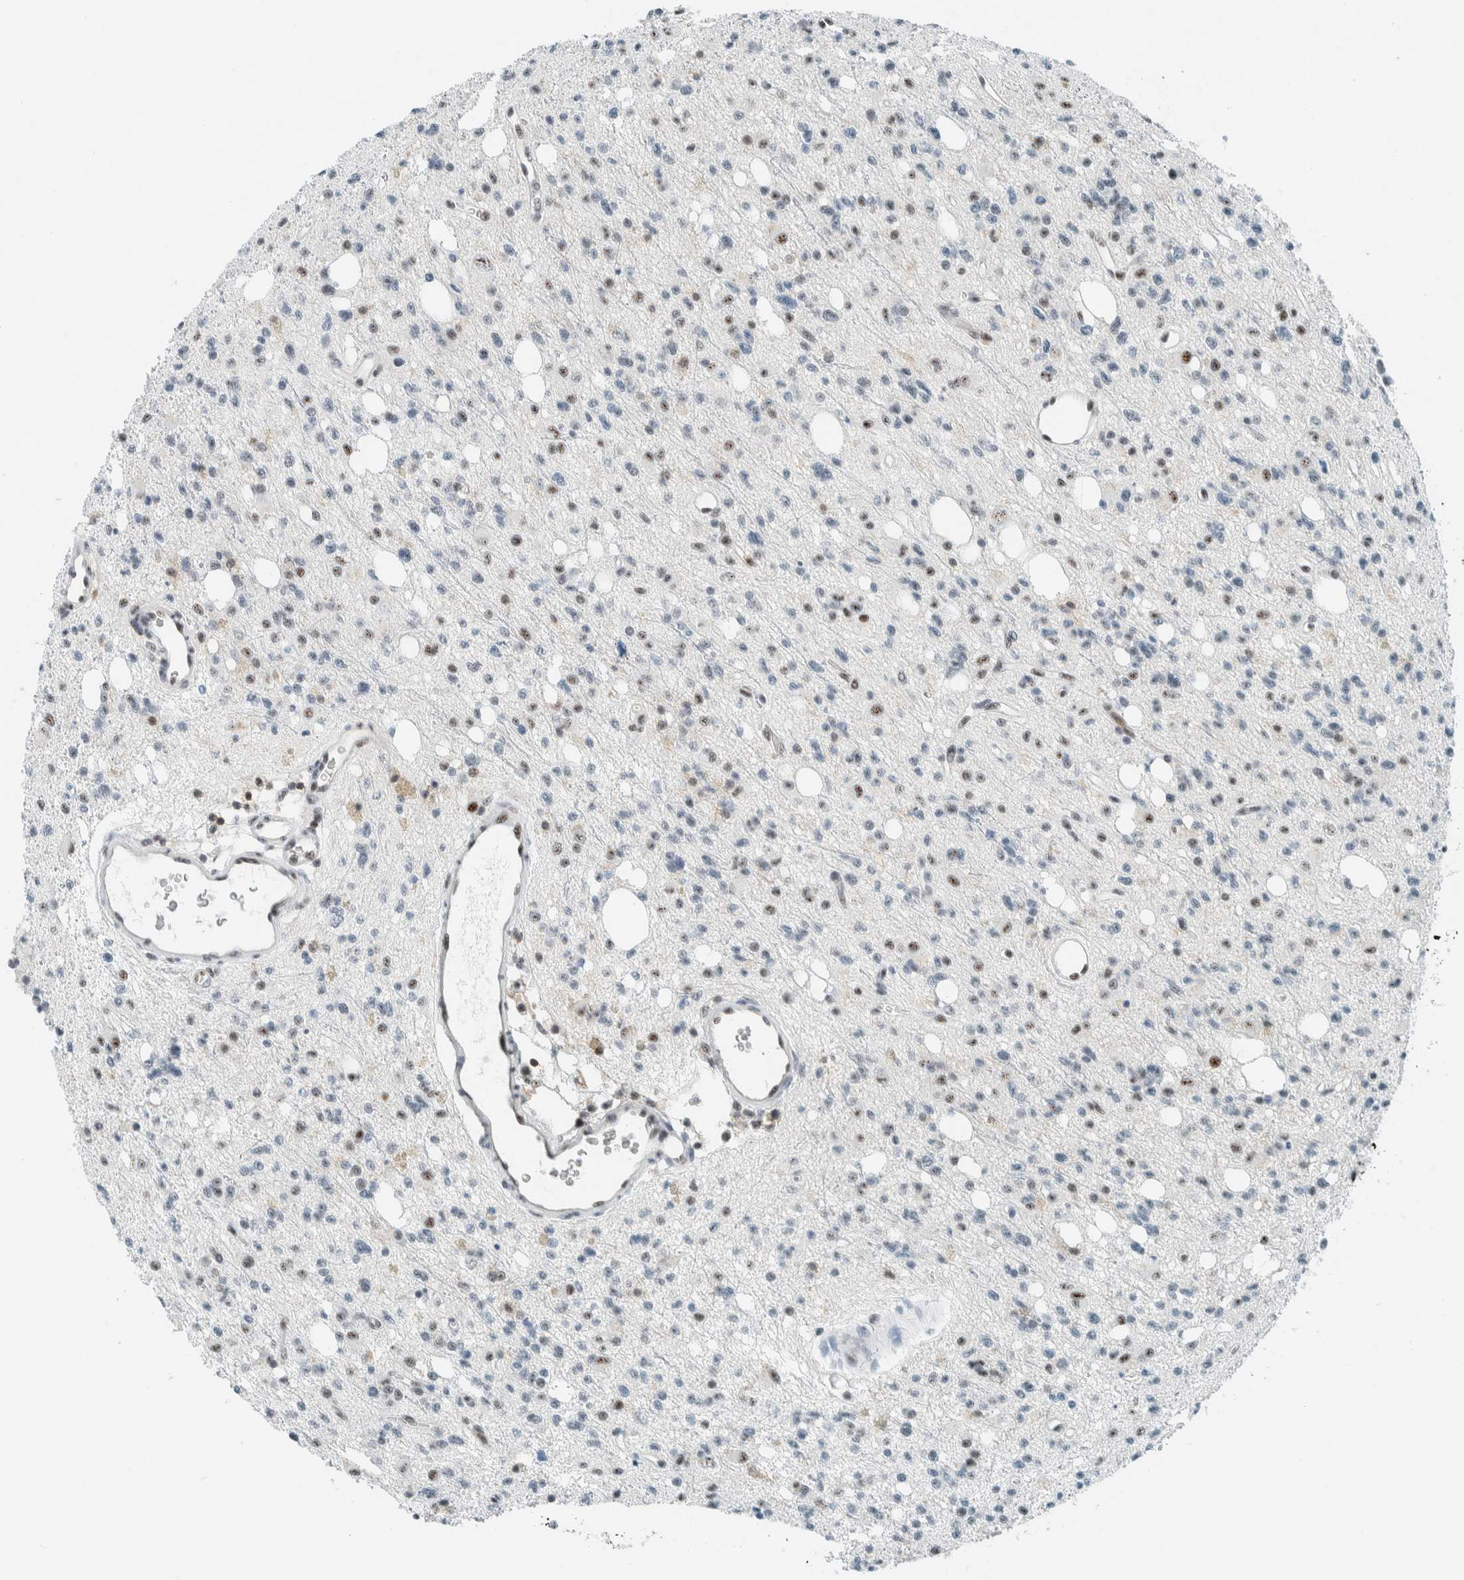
{"staining": {"intensity": "moderate", "quantity": "<25%", "location": "nuclear"}, "tissue": "glioma", "cell_type": "Tumor cells", "image_type": "cancer", "snomed": [{"axis": "morphology", "description": "Glioma, malignant, High grade"}, {"axis": "topography", "description": "Brain"}], "caption": "Immunohistochemical staining of human malignant glioma (high-grade) shows low levels of moderate nuclear protein positivity in about <25% of tumor cells. The staining is performed using DAB (3,3'-diaminobenzidine) brown chromogen to label protein expression. The nuclei are counter-stained blue using hematoxylin.", "gene": "CYSRT1", "patient": {"sex": "female", "age": 62}}